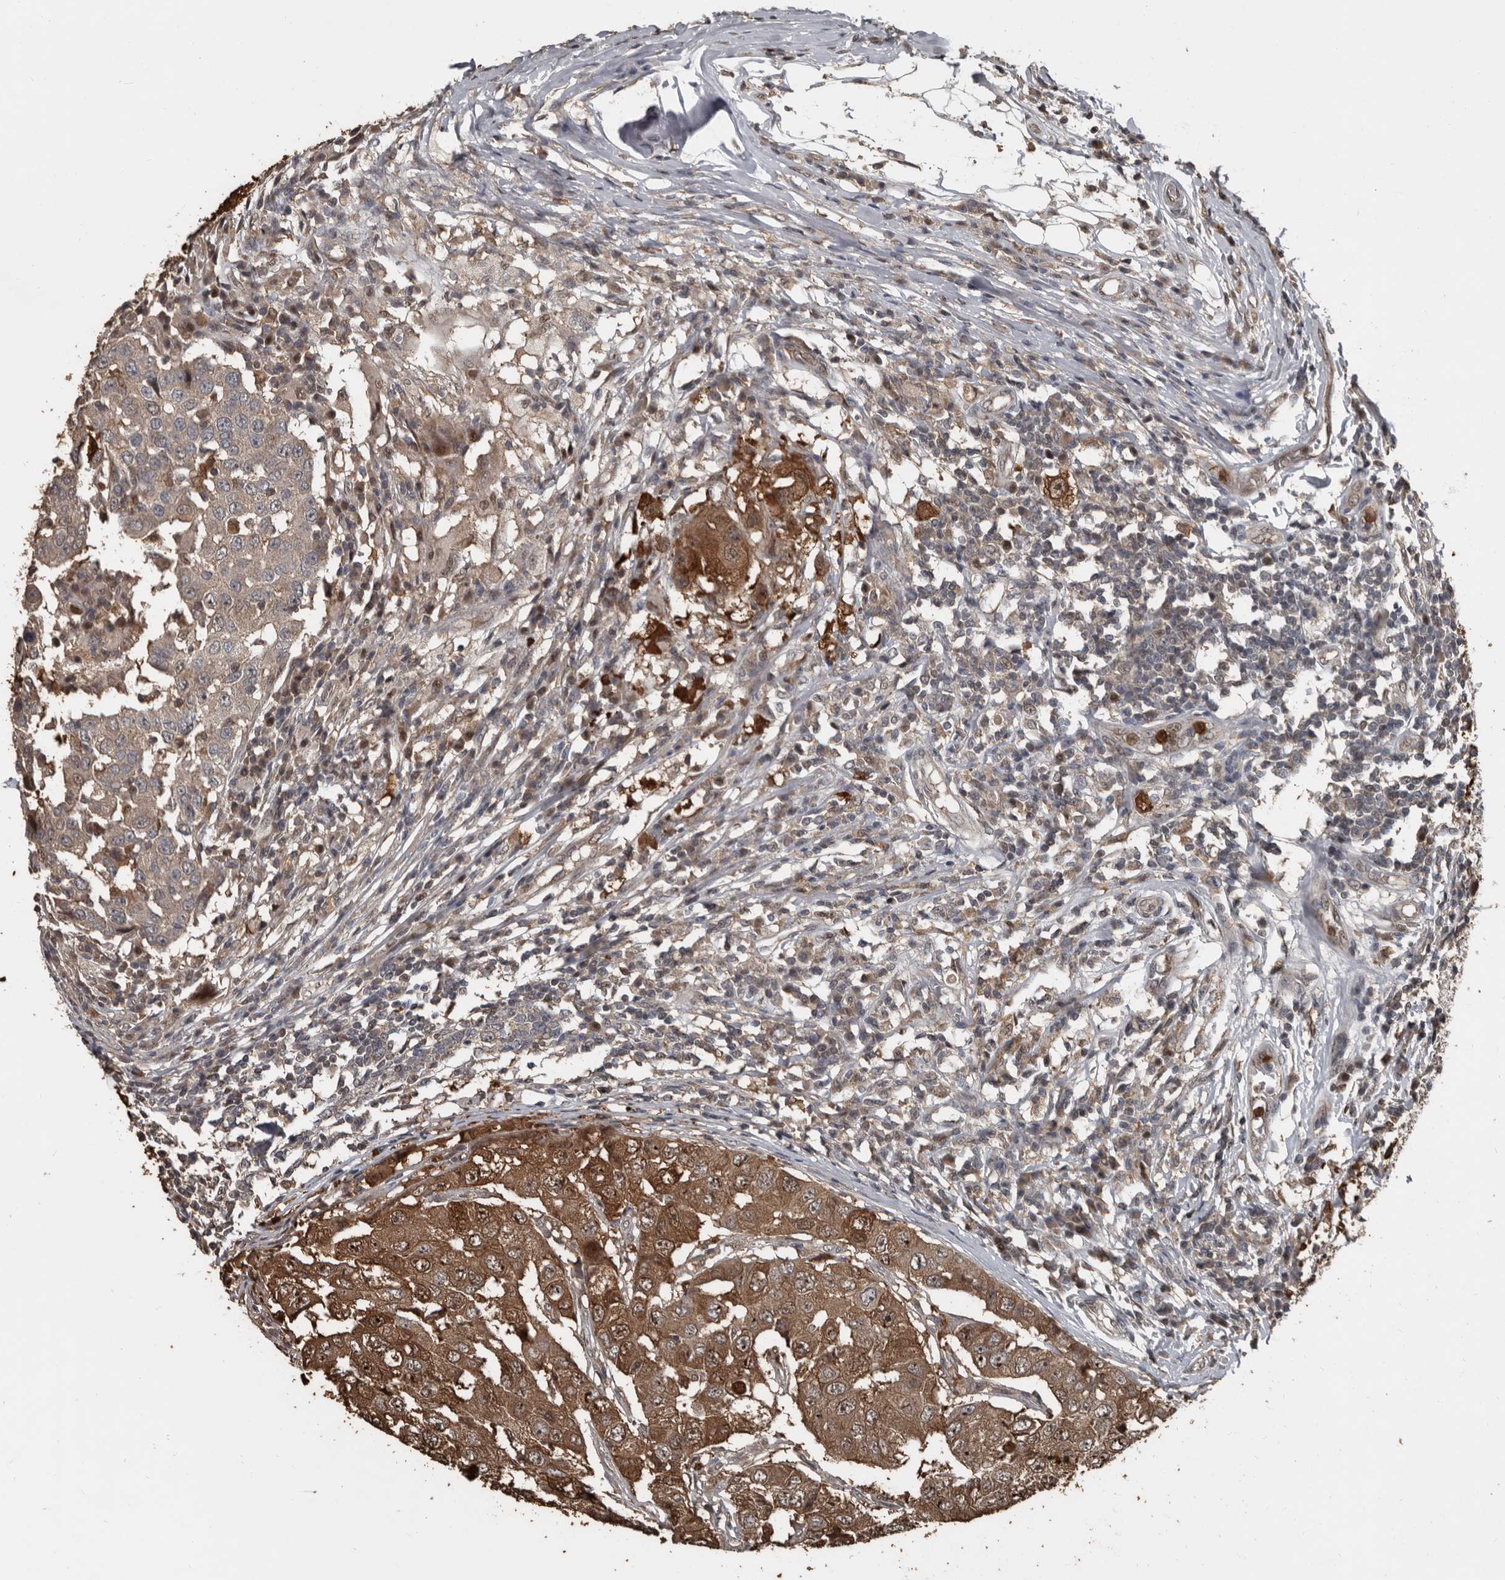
{"staining": {"intensity": "moderate", "quantity": "25%-75%", "location": "cytoplasmic/membranous"}, "tissue": "breast cancer", "cell_type": "Tumor cells", "image_type": "cancer", "snomed": [{"axis": "morphology", "description": "Duct carcinoma"}, {"axis": "topography", "description": "Breast"}], "caption": "A photomicrograph showing moderate cytoplasmic/membranous expression in approximately 25%-75% of tumor cells in breast cancer (infiltrating ductal carcinoma), as visualized by brown immunohistochemical staining.", "gene": "FSBP", "patient": {"sex": "female", "age": 27}}